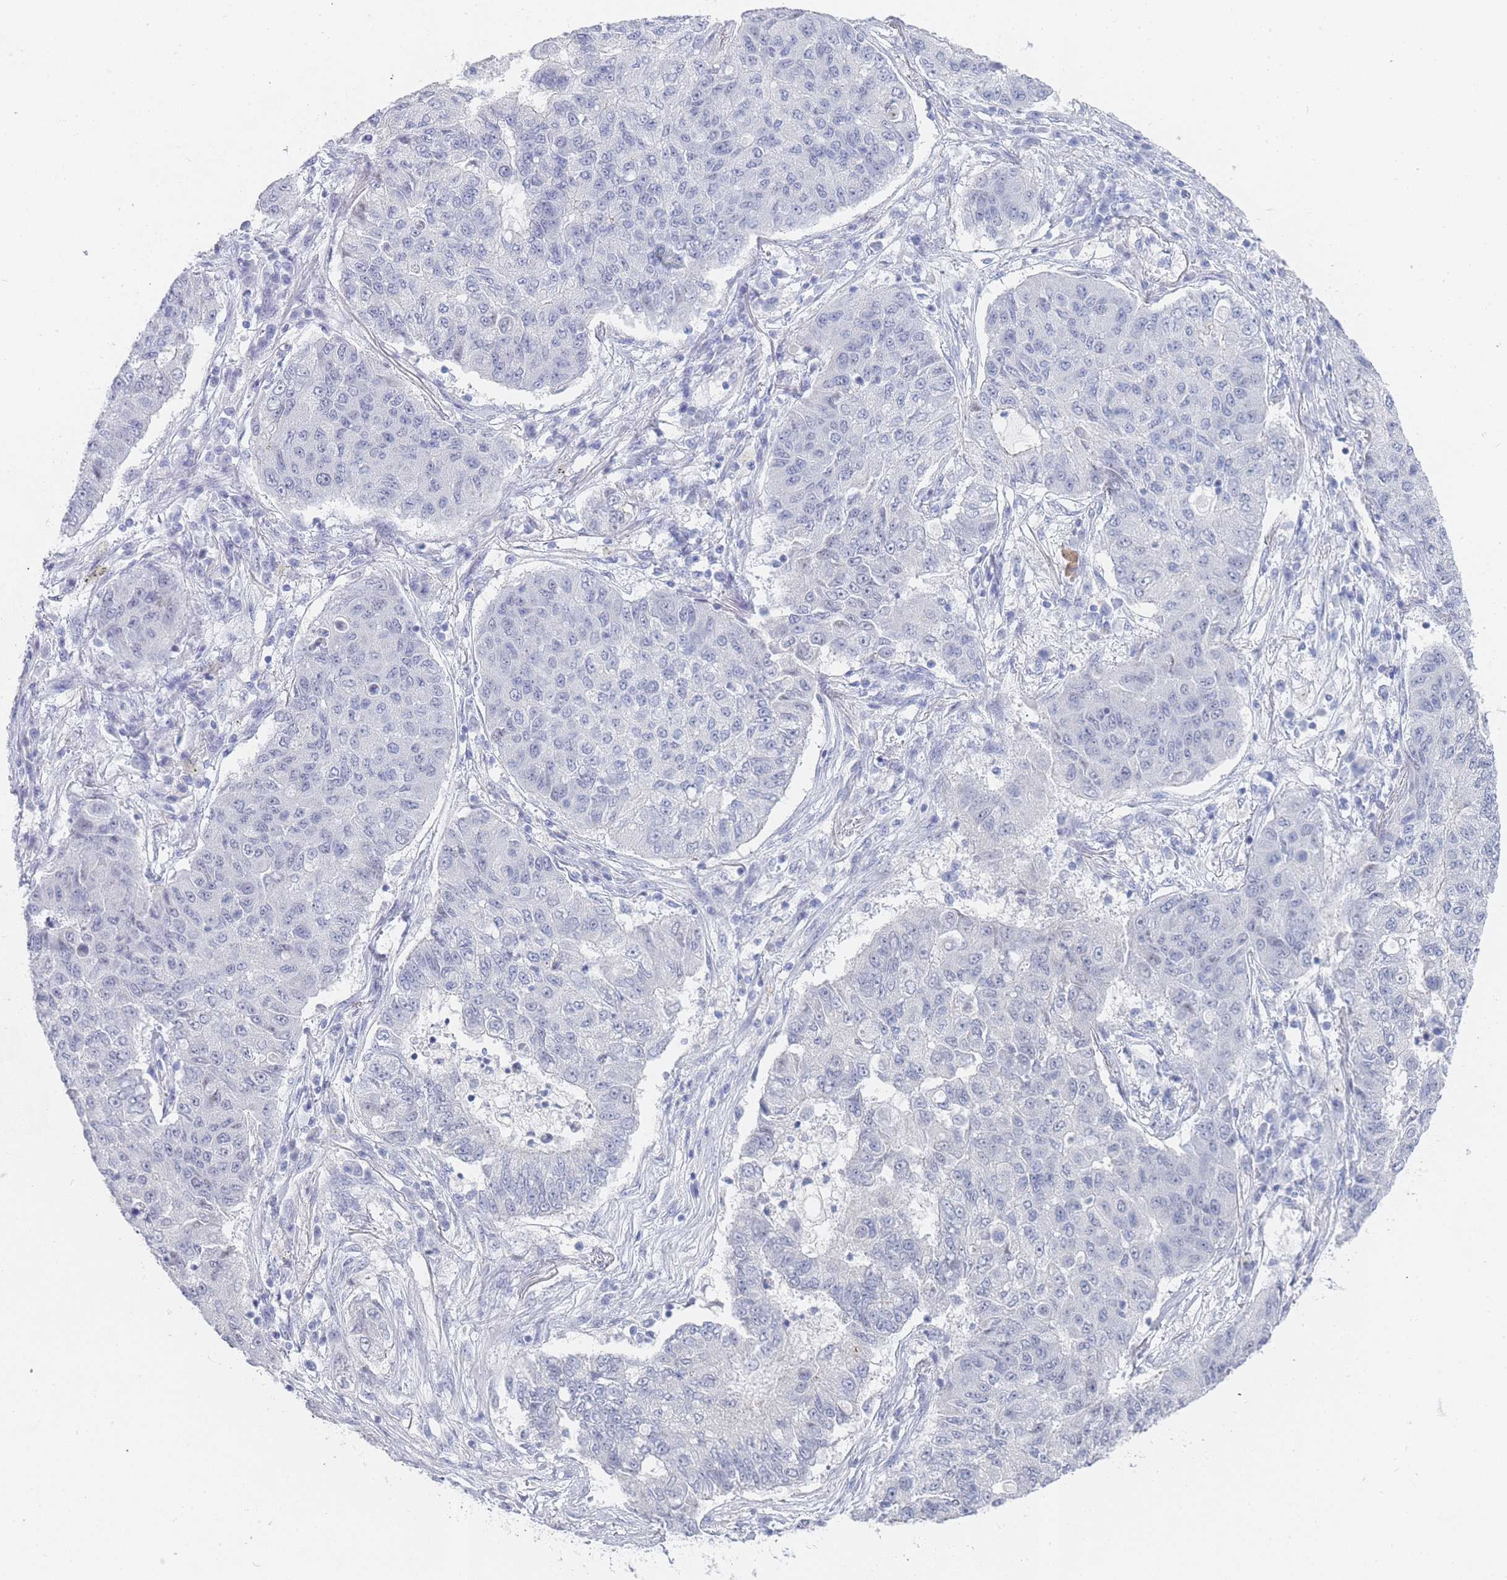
{"staining": {"intensity": "negative", "quantity": "none", "location": "none"}, "tissue": "lung cancer", "cell_type": "Tumor cells", "image_type": "cancer", "snomed": [{"axis": "morphology", "description": "Squamous cell carcinoma, NOS"}, {"axis": "topography", "description": "Lung"}], "caption": "Tumor cells show no significant protein staining in lung cancer (squamous cell carcinoma).", "gene": "IMPG1", "patient": {"sex": "male", "age": 74}}